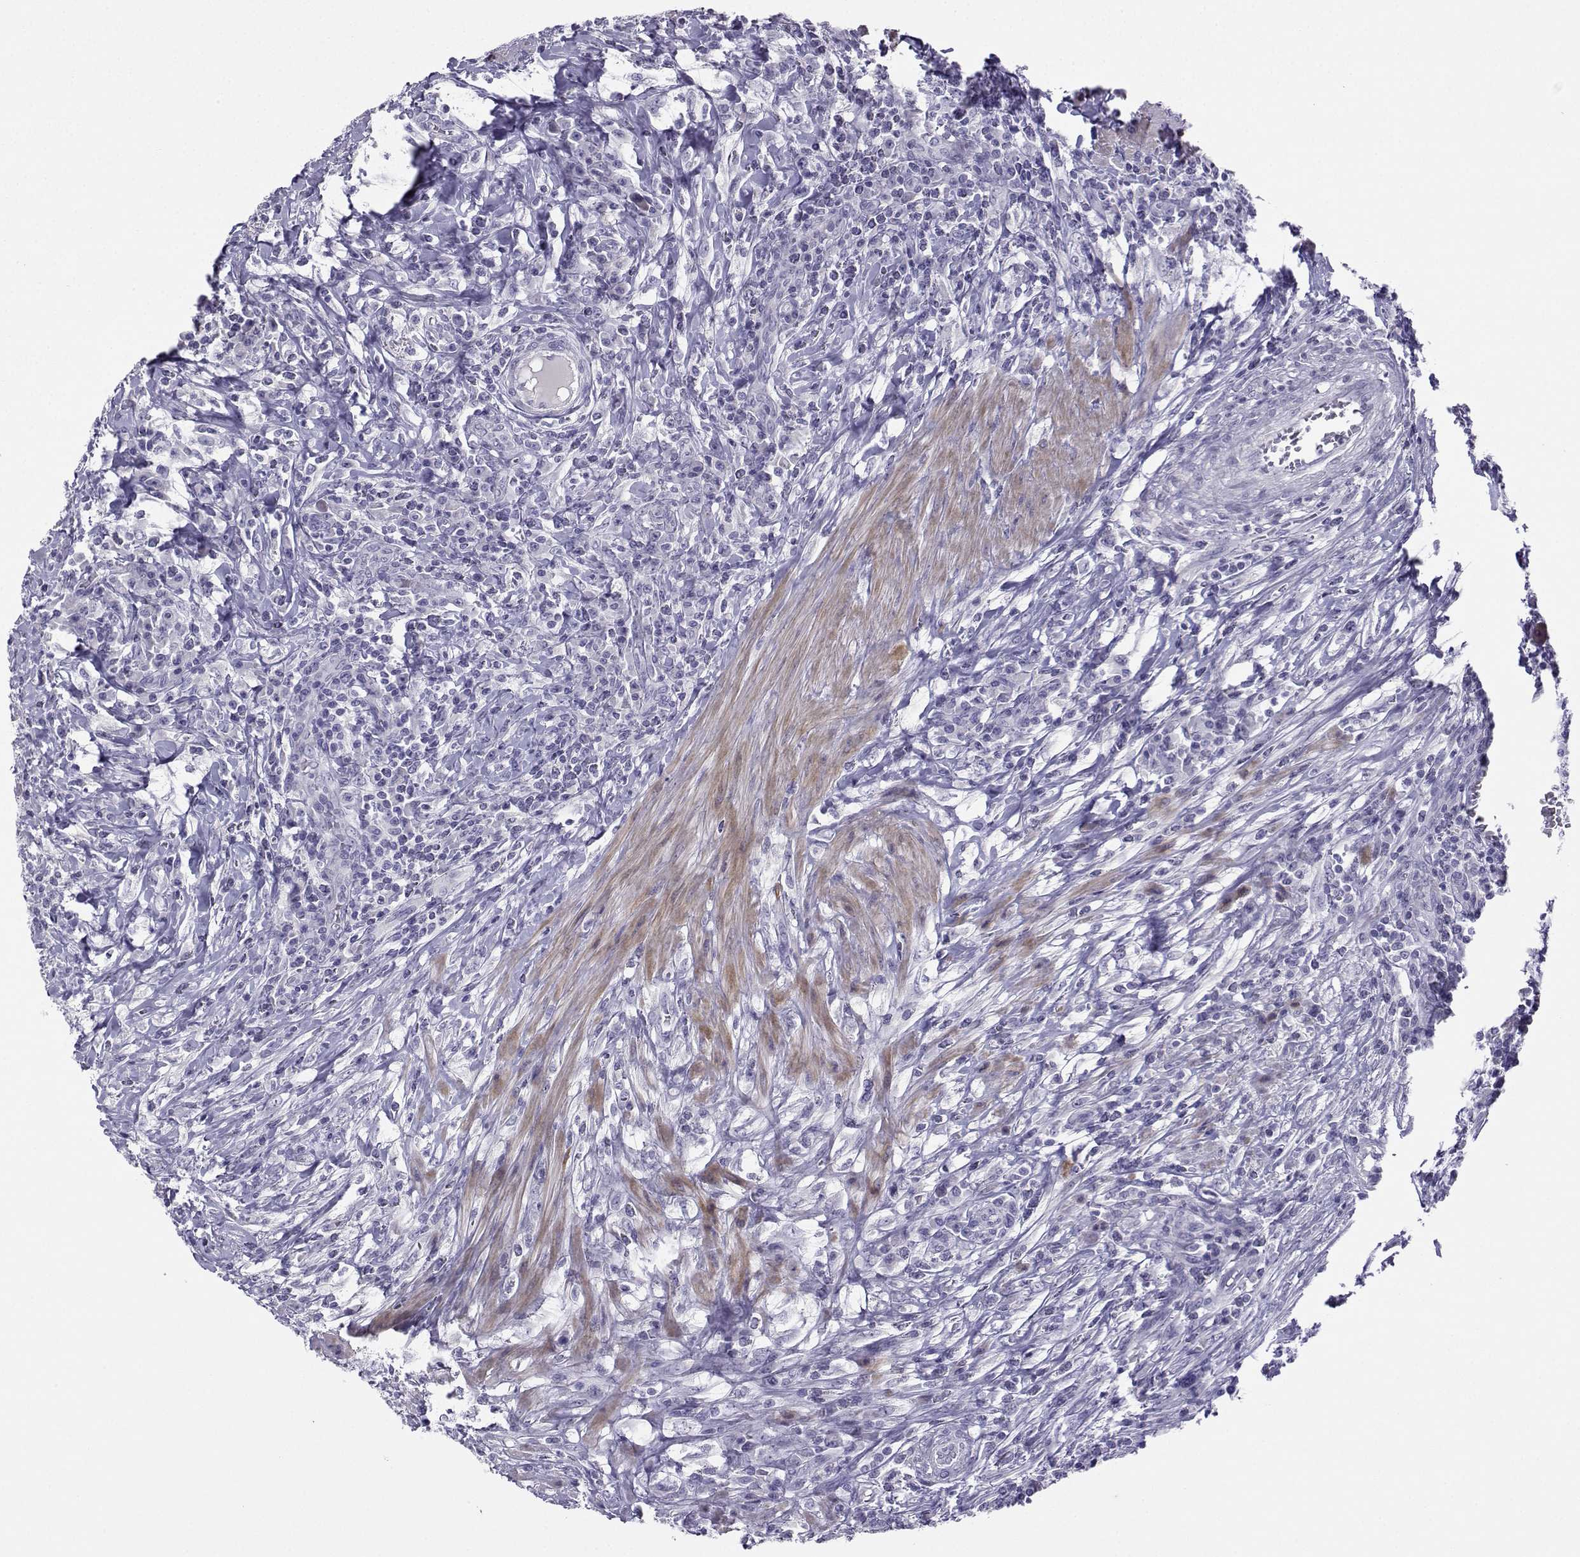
{"staining": {"intensity": "negative", "quantity": "none", "location": "none"}, "tissue": "colorectal cancer", "cell_type": "Tumor cells", "image_type": "cancer", "snomed": [{"axis": "morphology", "description": "Adenocarcinoma, NOS"}, {"axis": "topography", "description": "Colon"}], "caption": "Colorectal cancer (adenocarcinoma) was stained to show a protein in brown. There is no significant staining in tumor cells.", "gene": "FBXO24", "patient": {"sex": "male", "age": 53}}